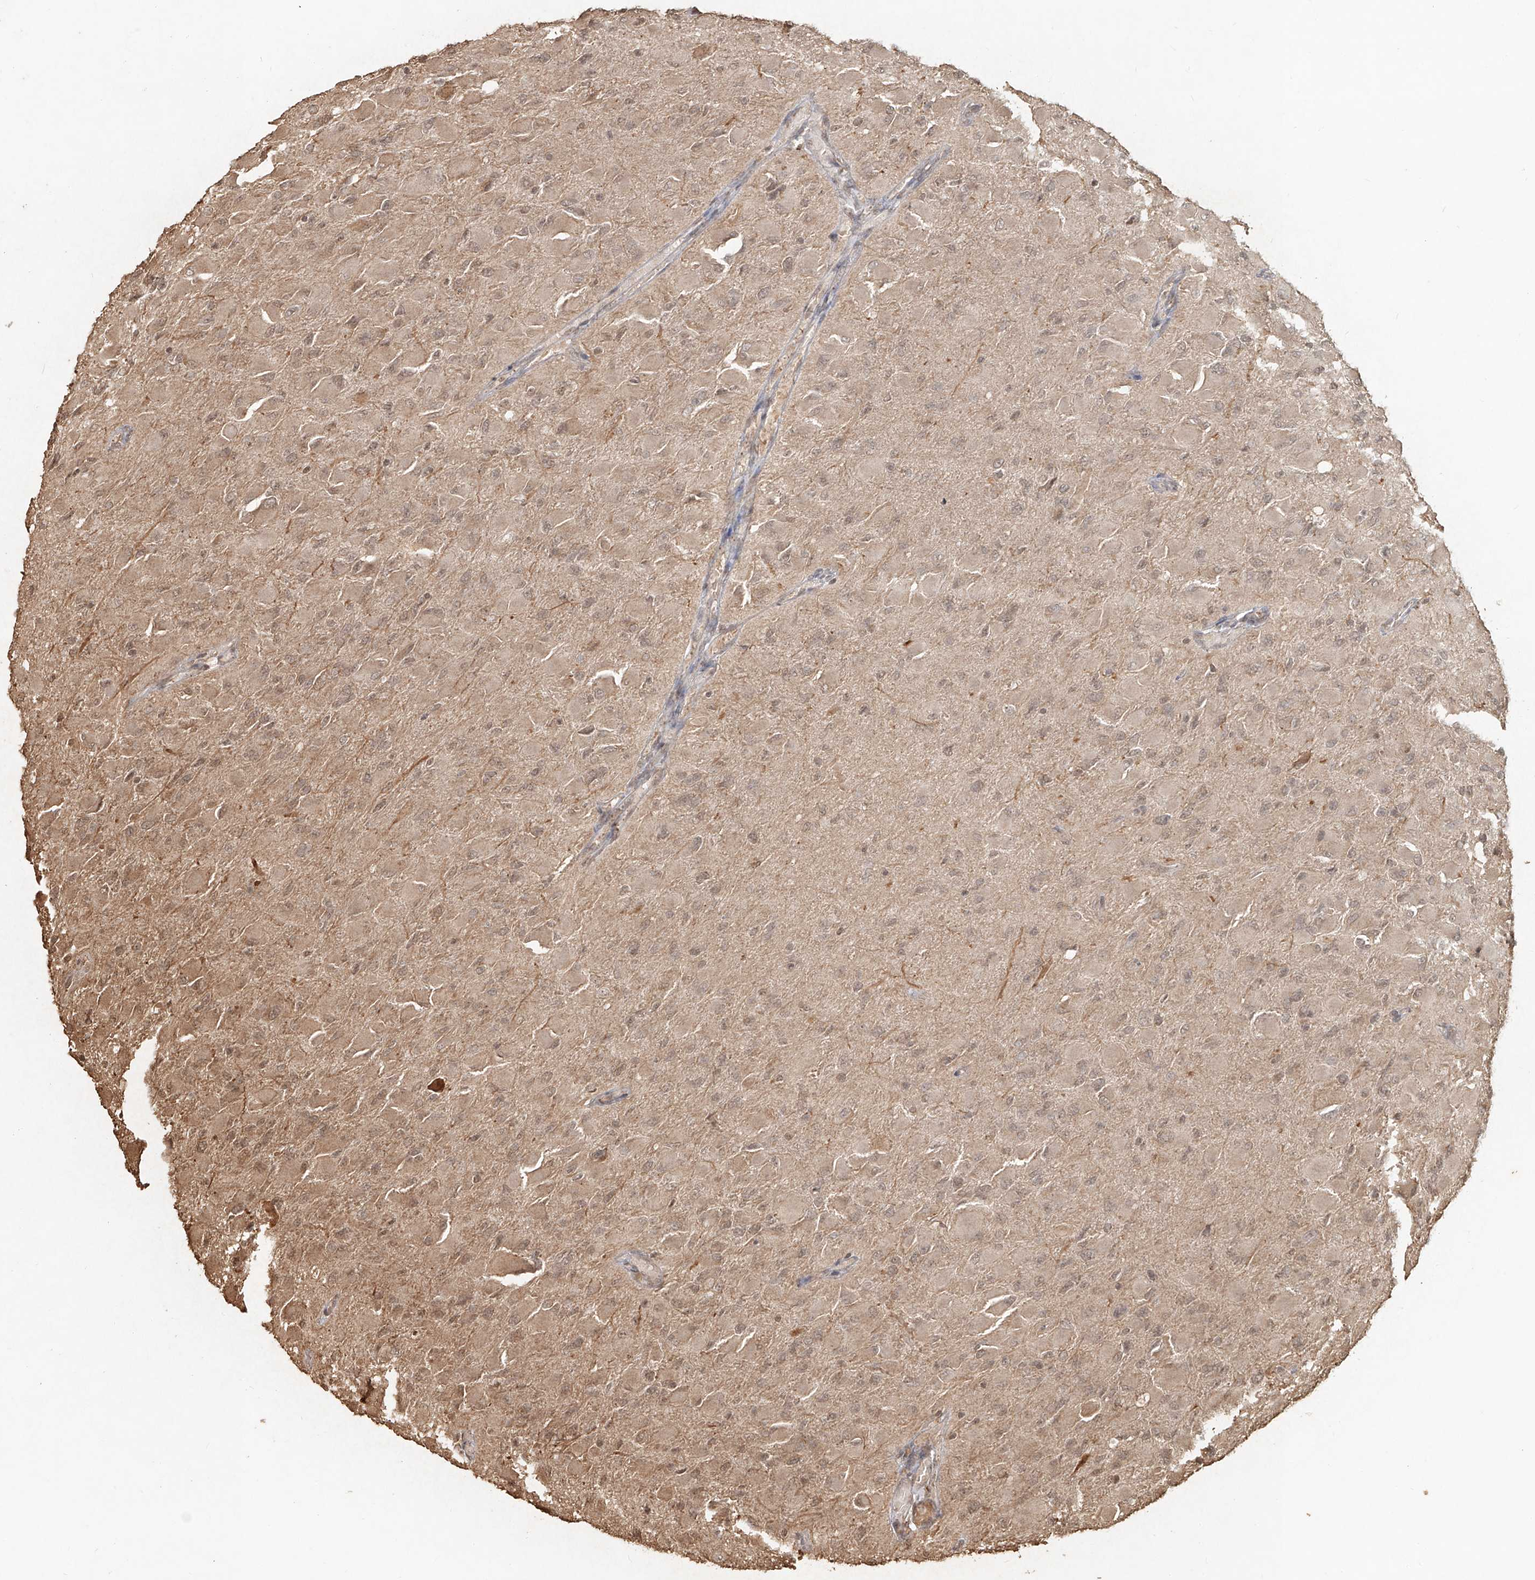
{"staining": {"intensity": "weak", "quantity": ">75%", "location": "cytoplasmic/membranous,nuclear"}, "tissue": "glioma", "cell_type": "Tumor cells", "image_type": "cancer", "snomed": [{"axis": "morphology", "description": "Glioma, malignant, High grade"}, {"axis": "topography", "description": "Cerebral cortex"}], "caption": "Weak cytoplasmic/membranous and nuclear staining for a protein is identified in approximately >75% of tumor cells of malignant high-grade glioma using immunohistochemistry.", "gene": "UBE2K", "patient": {"sex": "female", "age": 36}}